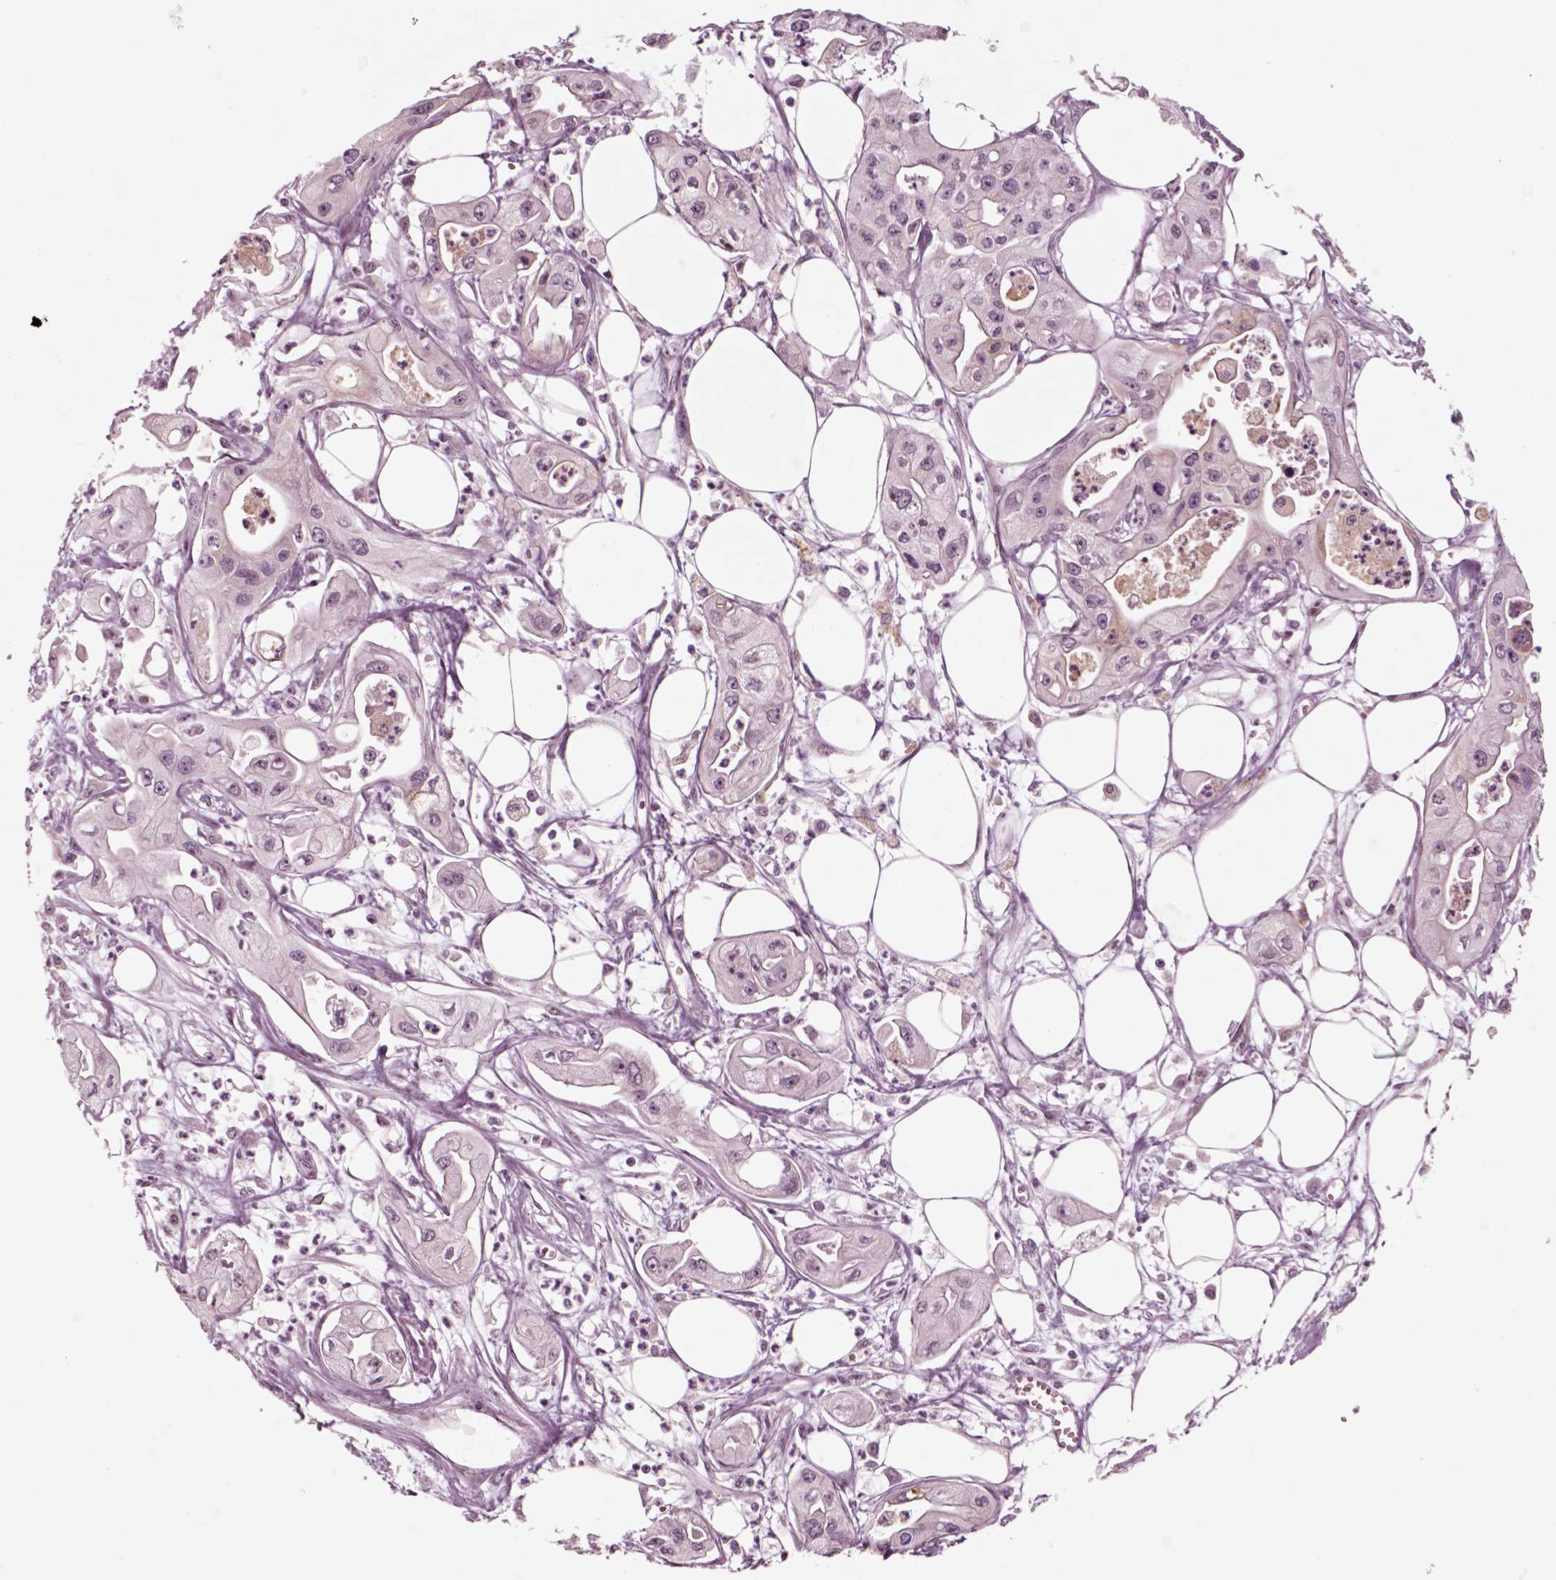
{"staining": {"intensity": "negative", "quantity": "none", "location": "none"}, "tissue": "pancreatic cancer", "cell_type": "Tumor cells", "image_type": "cancer", "snomed": [{"axis": "morphology", "description": "Adenocarcinoma, NOS"}, {"axis": "topography", "description": "Pancreas"}], "caption": "Tumor cells are negative for protein expression in human adenocarcinoma (pancreatic). (DAB IHC visualized using brightfield microscopy, high magnification).", "gene": "CHGB", "patient": {"sex": "male", "age": 70}}